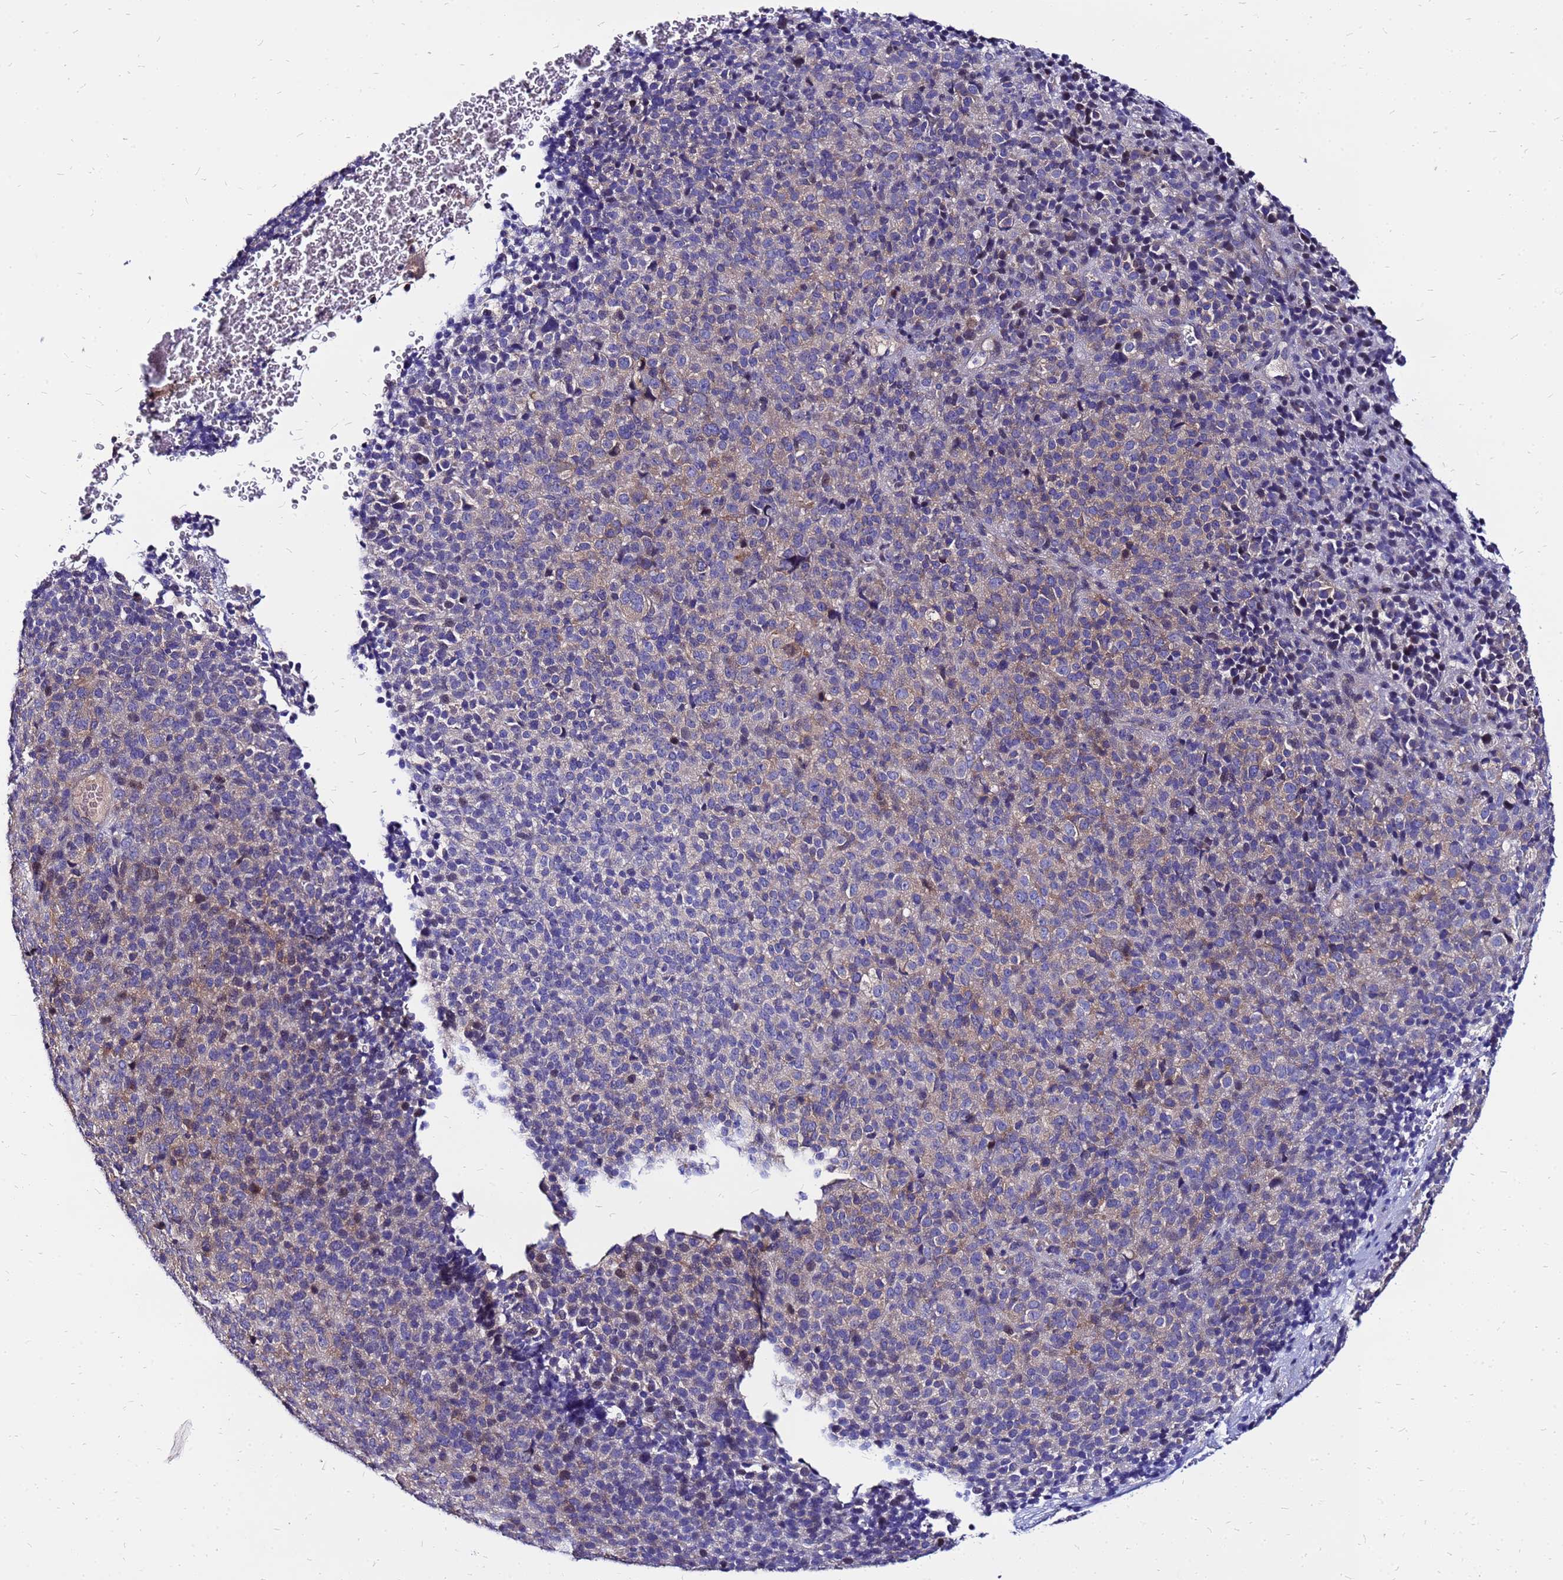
{"staining": {"intensity": "weak", "quantity": "<25%", "location": "cytoplasmic/membranous"}, "tissue": "melanoma", "cell_type": "Tumor cells", "image_type": "cancer", "snomed": [{"axis": "morphology", "description": "Malignant melanoma, Metastatic site"}, {"axis": "topography", "description": "Brain"}], "caption": "Tumor cells are negative for protein expression in human melanoma. (DAB immunohistochemistry visualized using brightfield microscopy, high magnification).", "gene": "ARHGEF5", "patient": {"sex": "female", "age": 56}}